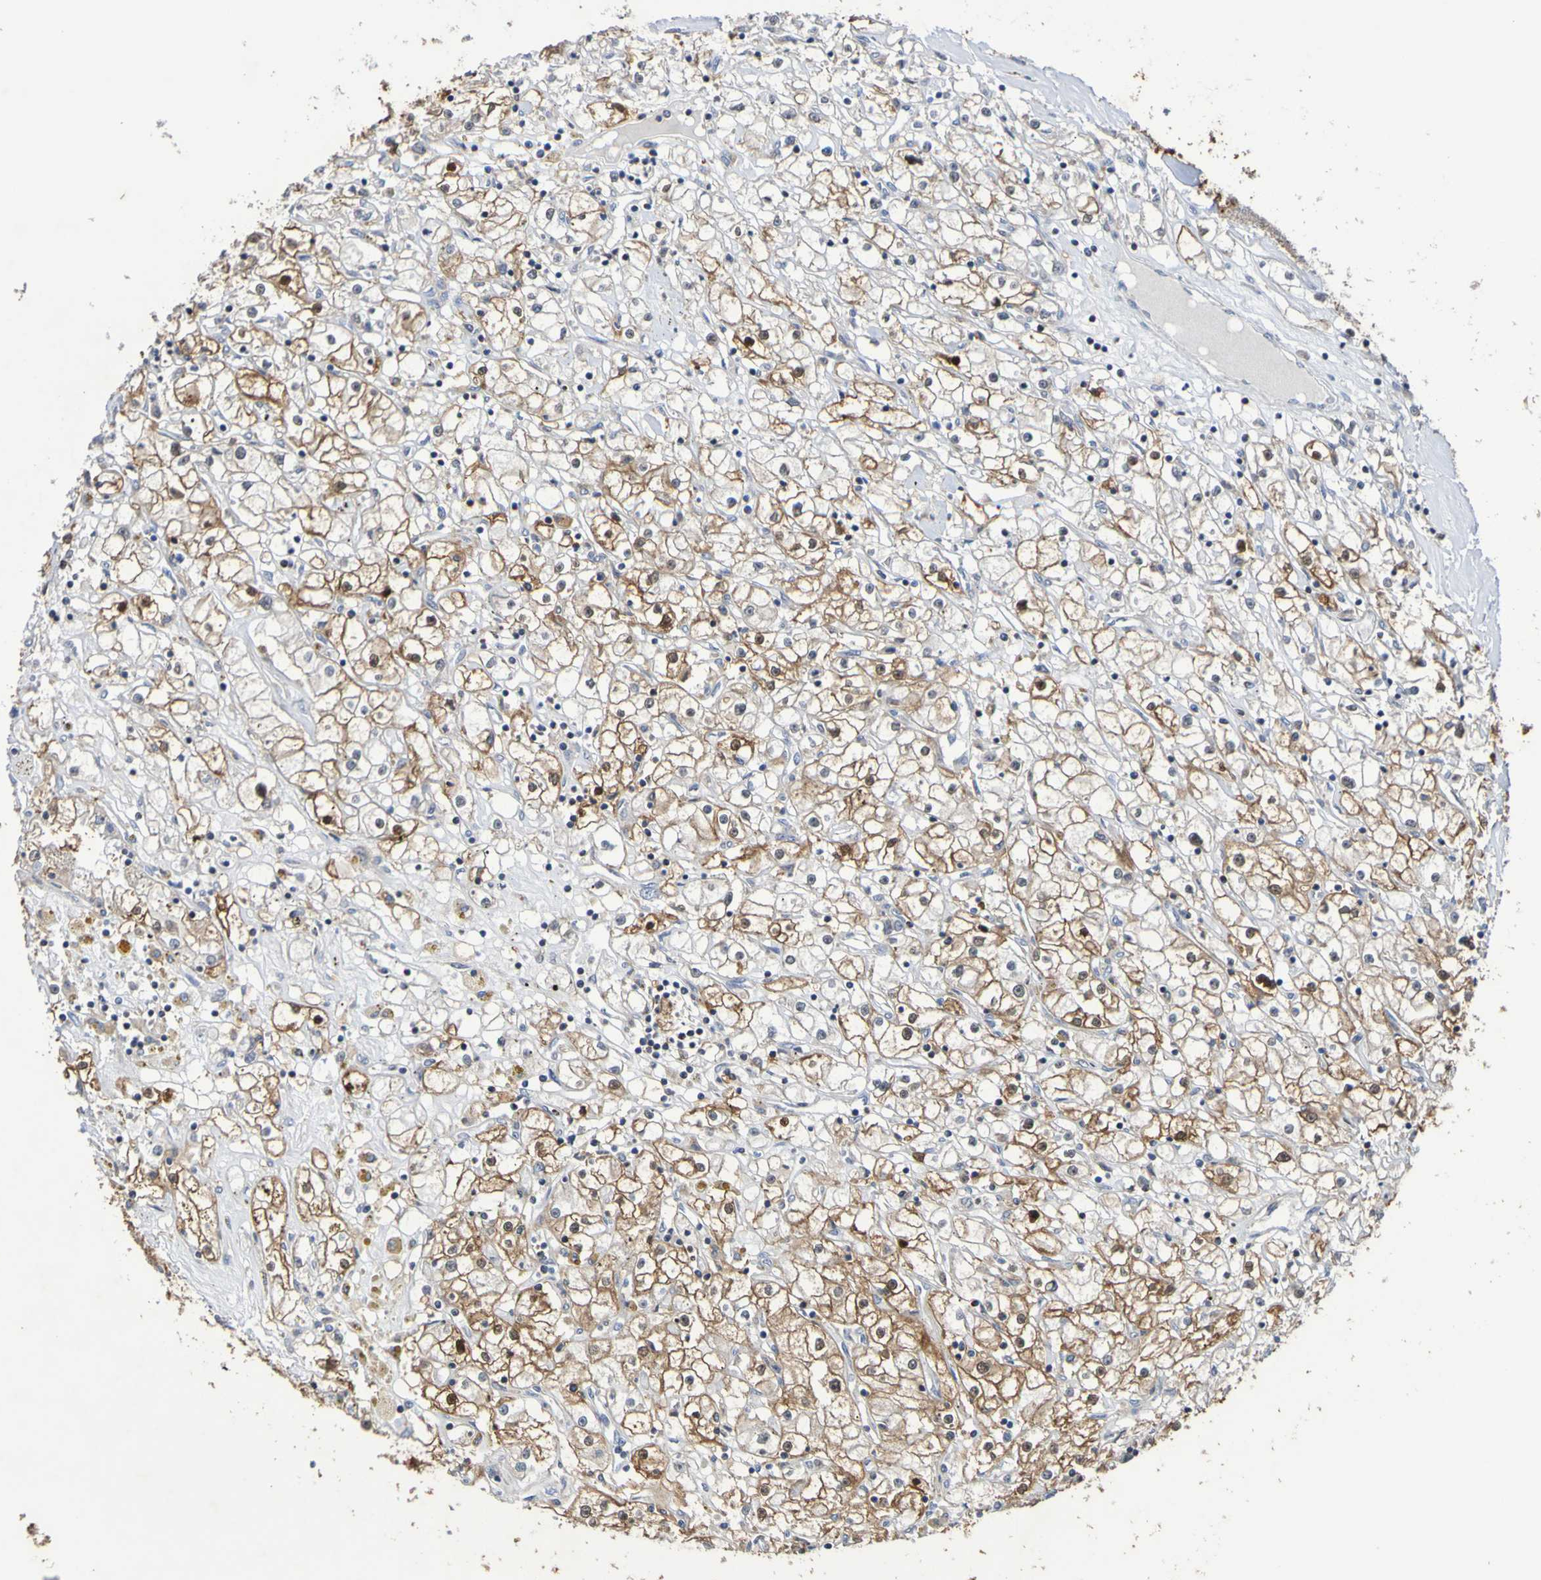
{"staining": {"intensity": "moderate", "quantity": ">75%", "location": "cytoplasmic/membranous,nuclear"}, "tissue": "renal cancer", "cell_type": "Tumor cells", "image_type": "cancer", "snomed": [{"axis": "morphology", "description": "Adenocarcinoma, NOS"}, {"axis": "topography", "description": "Kidney"}], "caption": "Renal cancer (adenocarcinoma) was stained to show a protein in brown. There is medium levels of moderate cytoplasmic/membranous and nuclear expression in approximately >75% of tumor cells.", "gene": "C3orf18", "patient": {"sex": "male", "age": 56}}